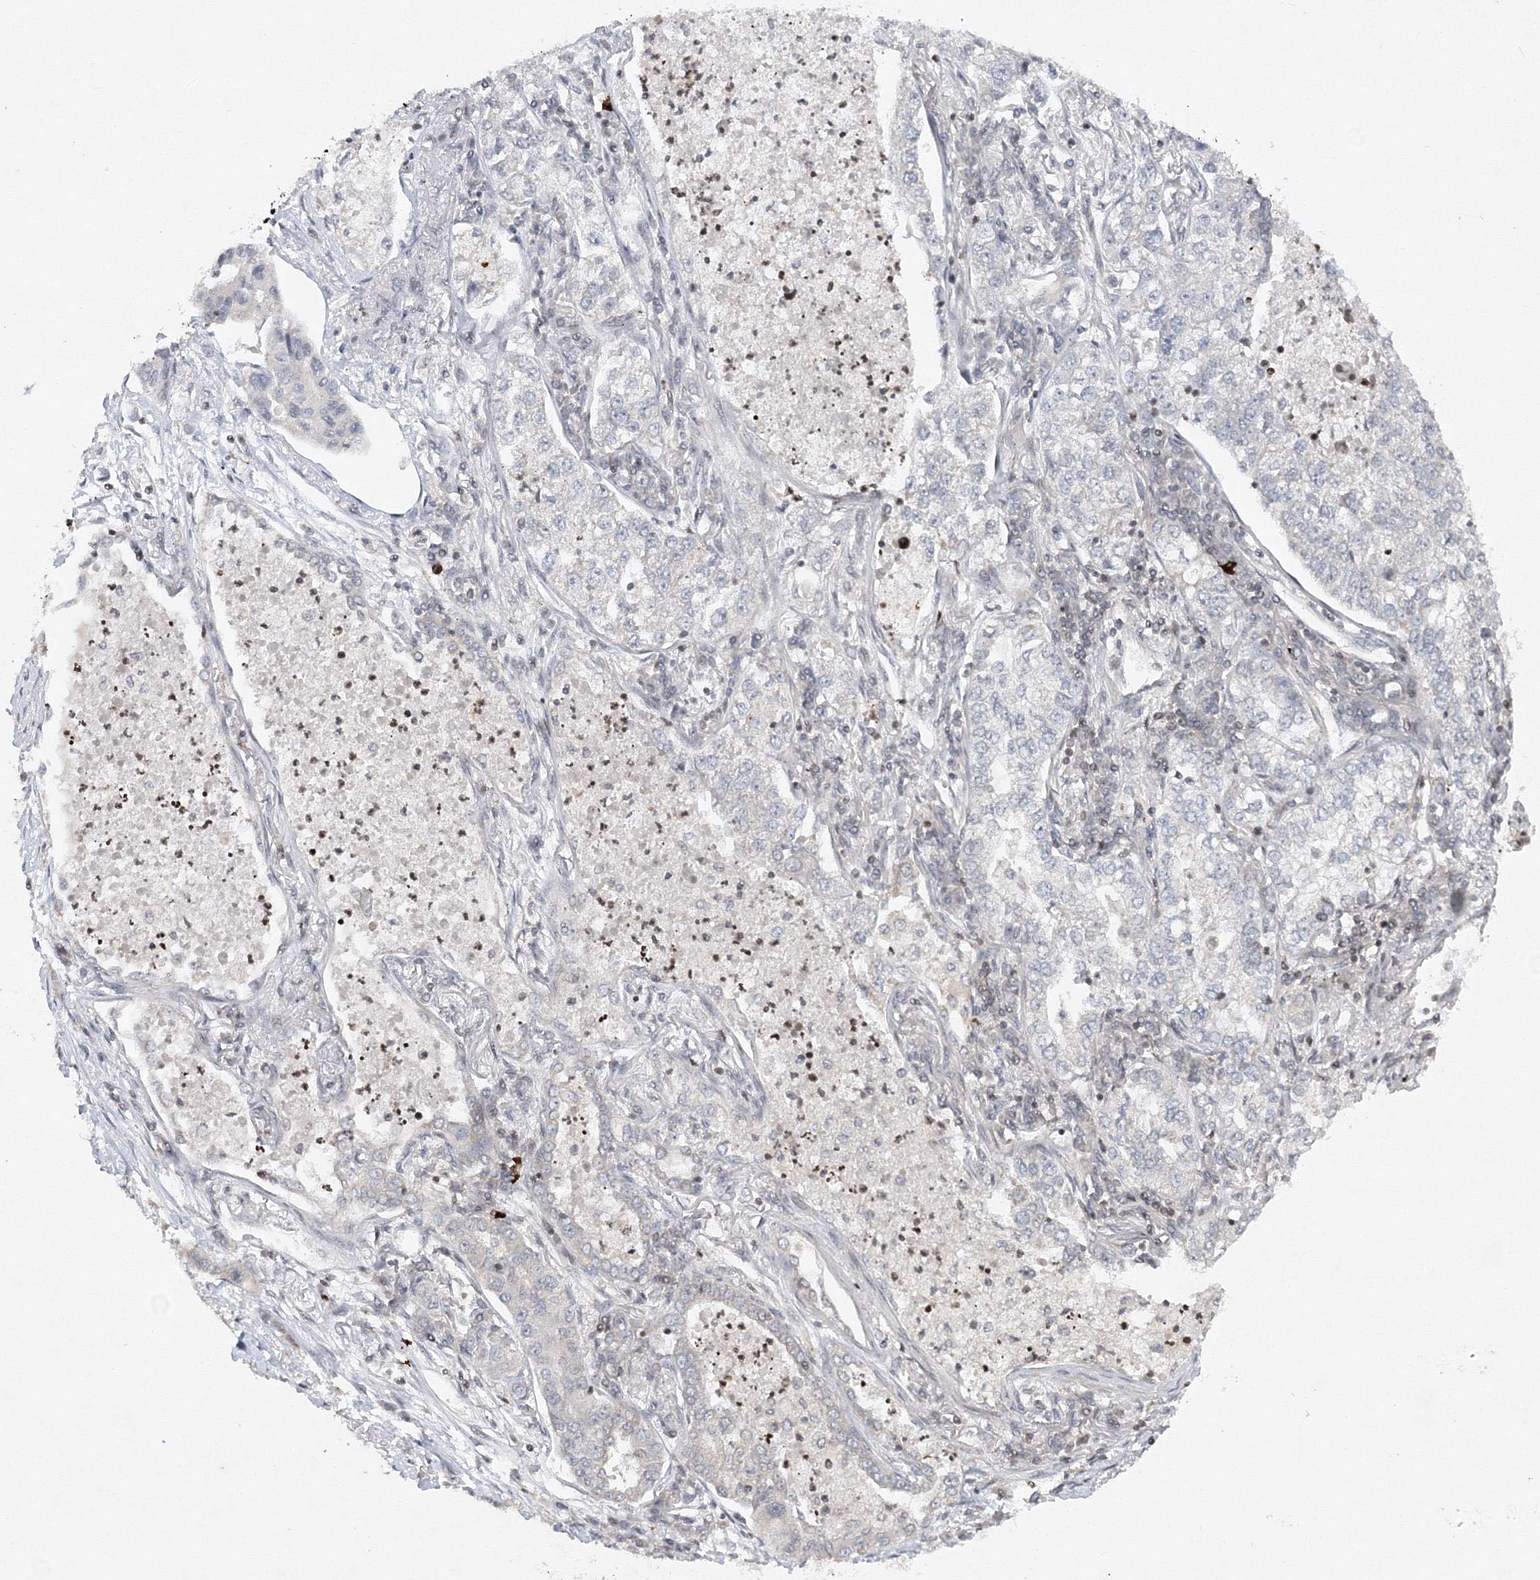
{"staining": {"intensity": "negative", "quantity": "none", "location": "none"}, "tissue": "lung cancer", "cell_type": "Tumor cells", "image_type": "cancer", "snomed": [{"axis": "morphology", "description": "Adenocarcinoma, NOS"}, {"axis": "topography", "description": "Lung"}], "caption": "A histopathology image of human adenocarcinoma (lung) is negative for staining in tumor cells. Brightfield microscopy of immunohistochemistry (IHC) stained with DAB (3,3'-diaminobenzidine) (brown) and hematoxylin (blue), captured at high magnification.", "gene": "MKRN2", "patient": {"sex": "male", "age": 49}}